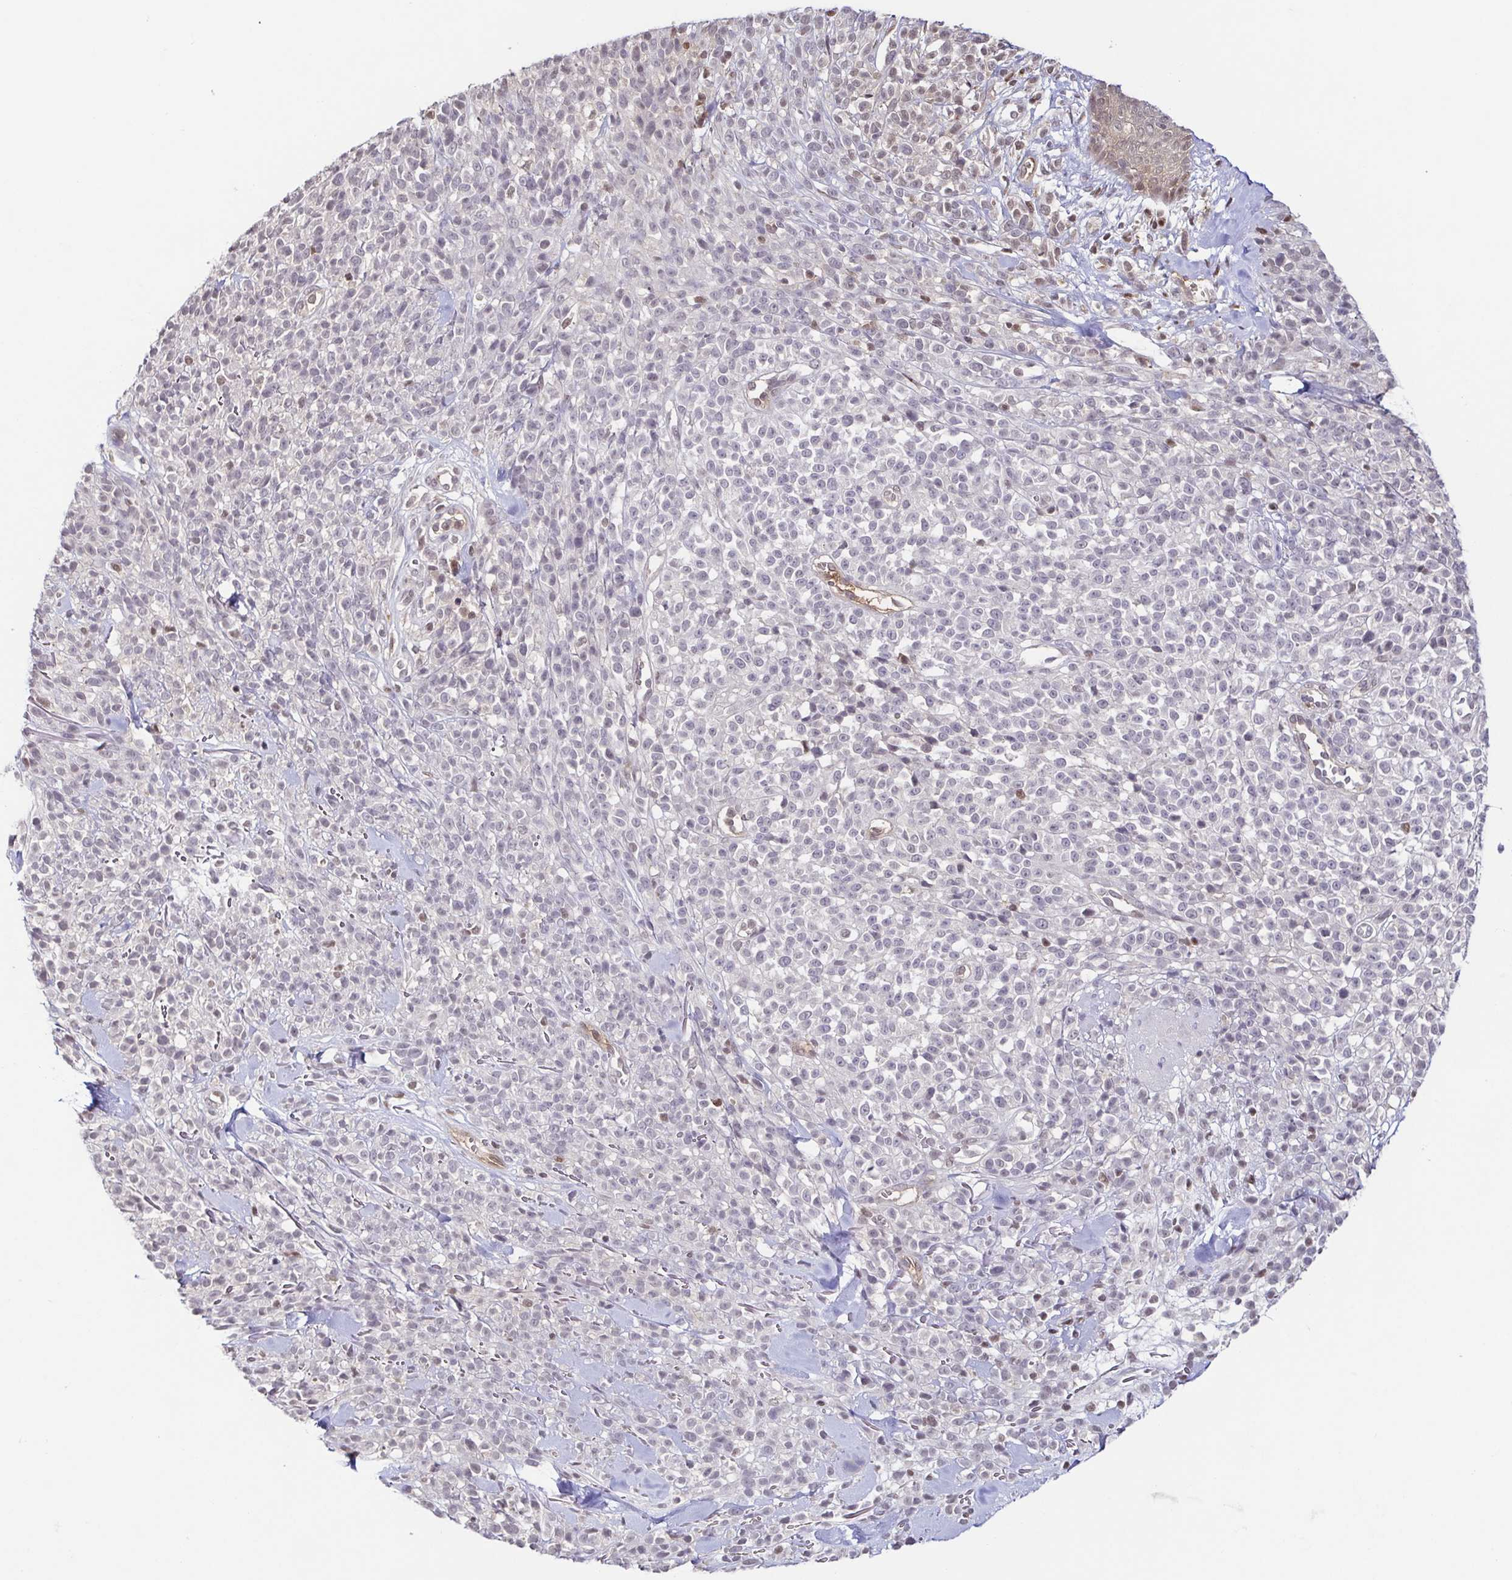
{"staining": {"intensity": "moderate", "quantity": "<25%", "location": "nuclear"}, "tissue": "melanoma", "cell_type": "Tumor cells", "image_type": "cancer", "snomed": [{"axis": "morphology", "description": "Malignant melanoma, NOS"}, {"axis": "topography", "description": "Skin"}, {"axis": "topography", "description": "Skin of trunk"}], "caption": "Tumor cells exhibit low levels of moderate nuclear positivity in approximately <25% of cells in malignant melanoma.", "gene": "PSMB9", "patient": {"sex": "male", "age": 74}}